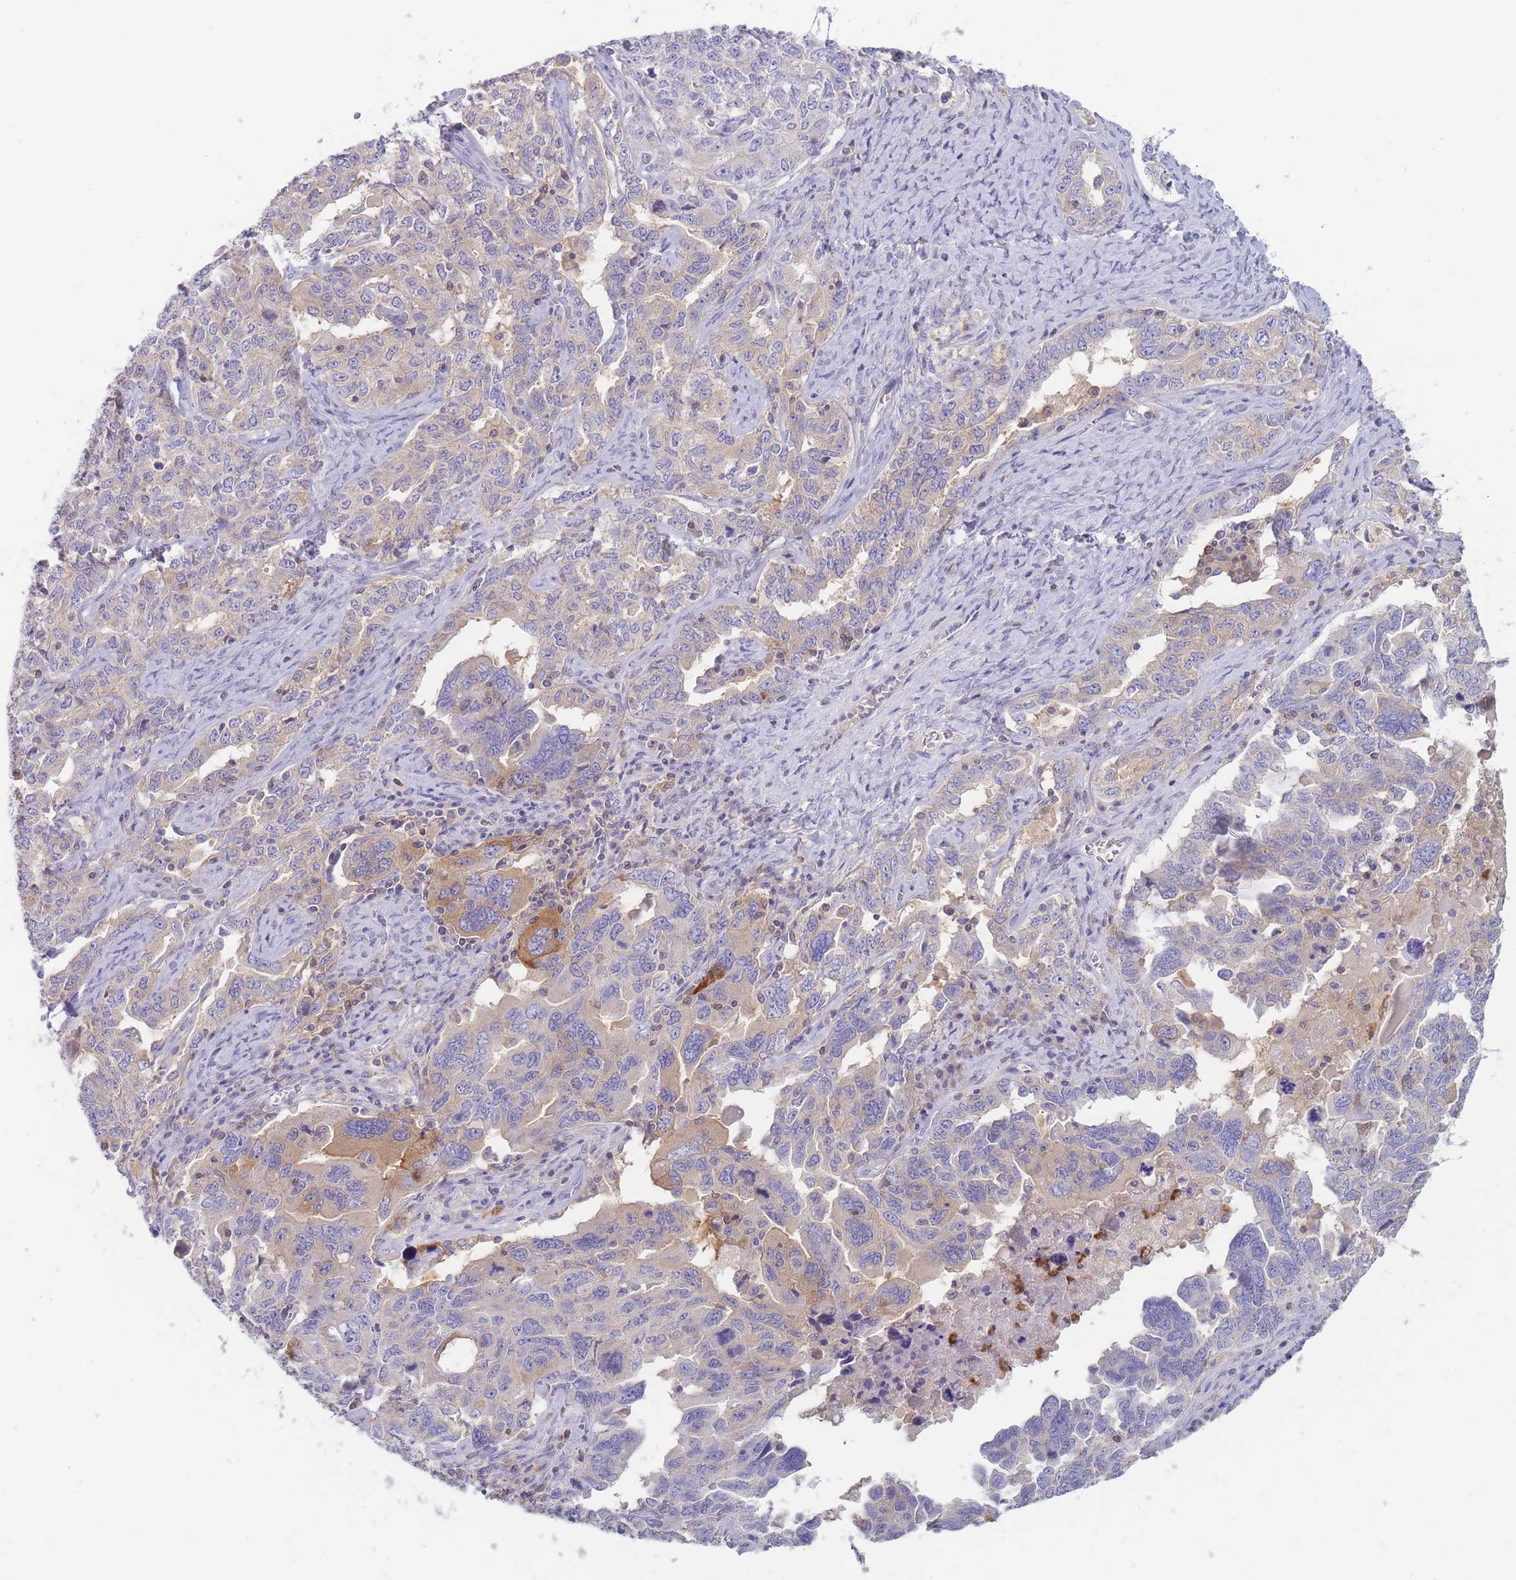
{"staining": {"intensity": "moderate", "quantity": "<25%", "location": "cytoplasmic/membranous"}, "tissue": "ovarian cancer", "cell_type": "Tumor cells", "image_type": "cancer", "snomed": [{"axis": "morphology", "description": "Carcinoma, endometroid"}, {"axis": "topography", "description": "Ovary"}], "caption": "Protein expression analysis of ovarian cancer exhibits moderate cytoplasmic/membranous staining in approximately <25% of tumor cells.", "gene": "ST3GAL4", "patient": {"sex": "female", "age": 62}}